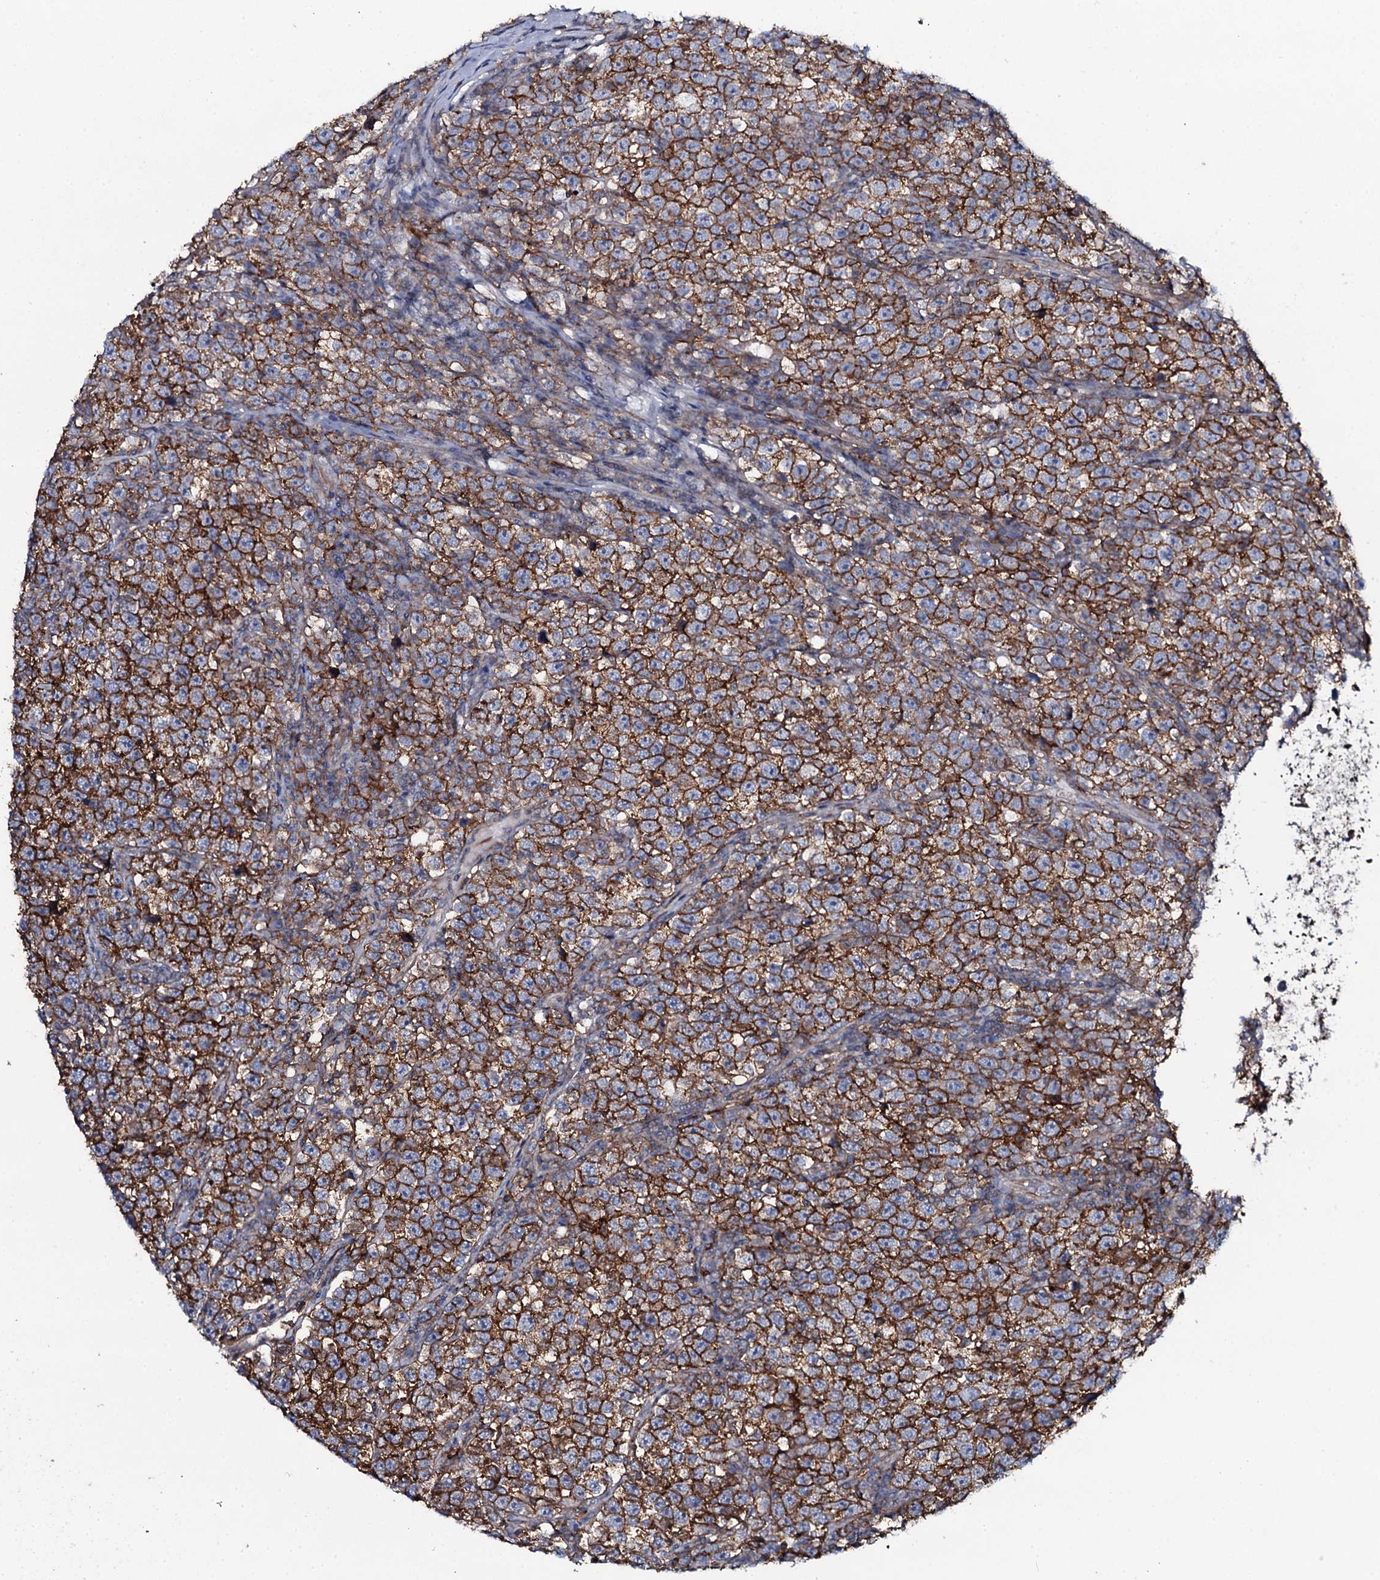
{"staining": {"intensity": "strong", "quantity": ">75%", "location": "cytoplasmic/membranous"}, "tissue": "testis cancer", "cell_type": "Tumor cells", "image_type": "cancer", "snomed": [{"axis": "morphology", "description": "Normal tissue, NOS"}, {"axis": "morphology", "description": "Seminoma, NOS"}, {"axis": "topography", "description": "Testis"}], "caption": "DAB (3,3'-diaminobenzidine) immunohistochemical staining of testis cancer displays strong cytoplasmic/membranous protein positivity in approximately >75% of tumor cells.", "gene": "SNAP23", "patient": {"sex": "male", "age": 43}}